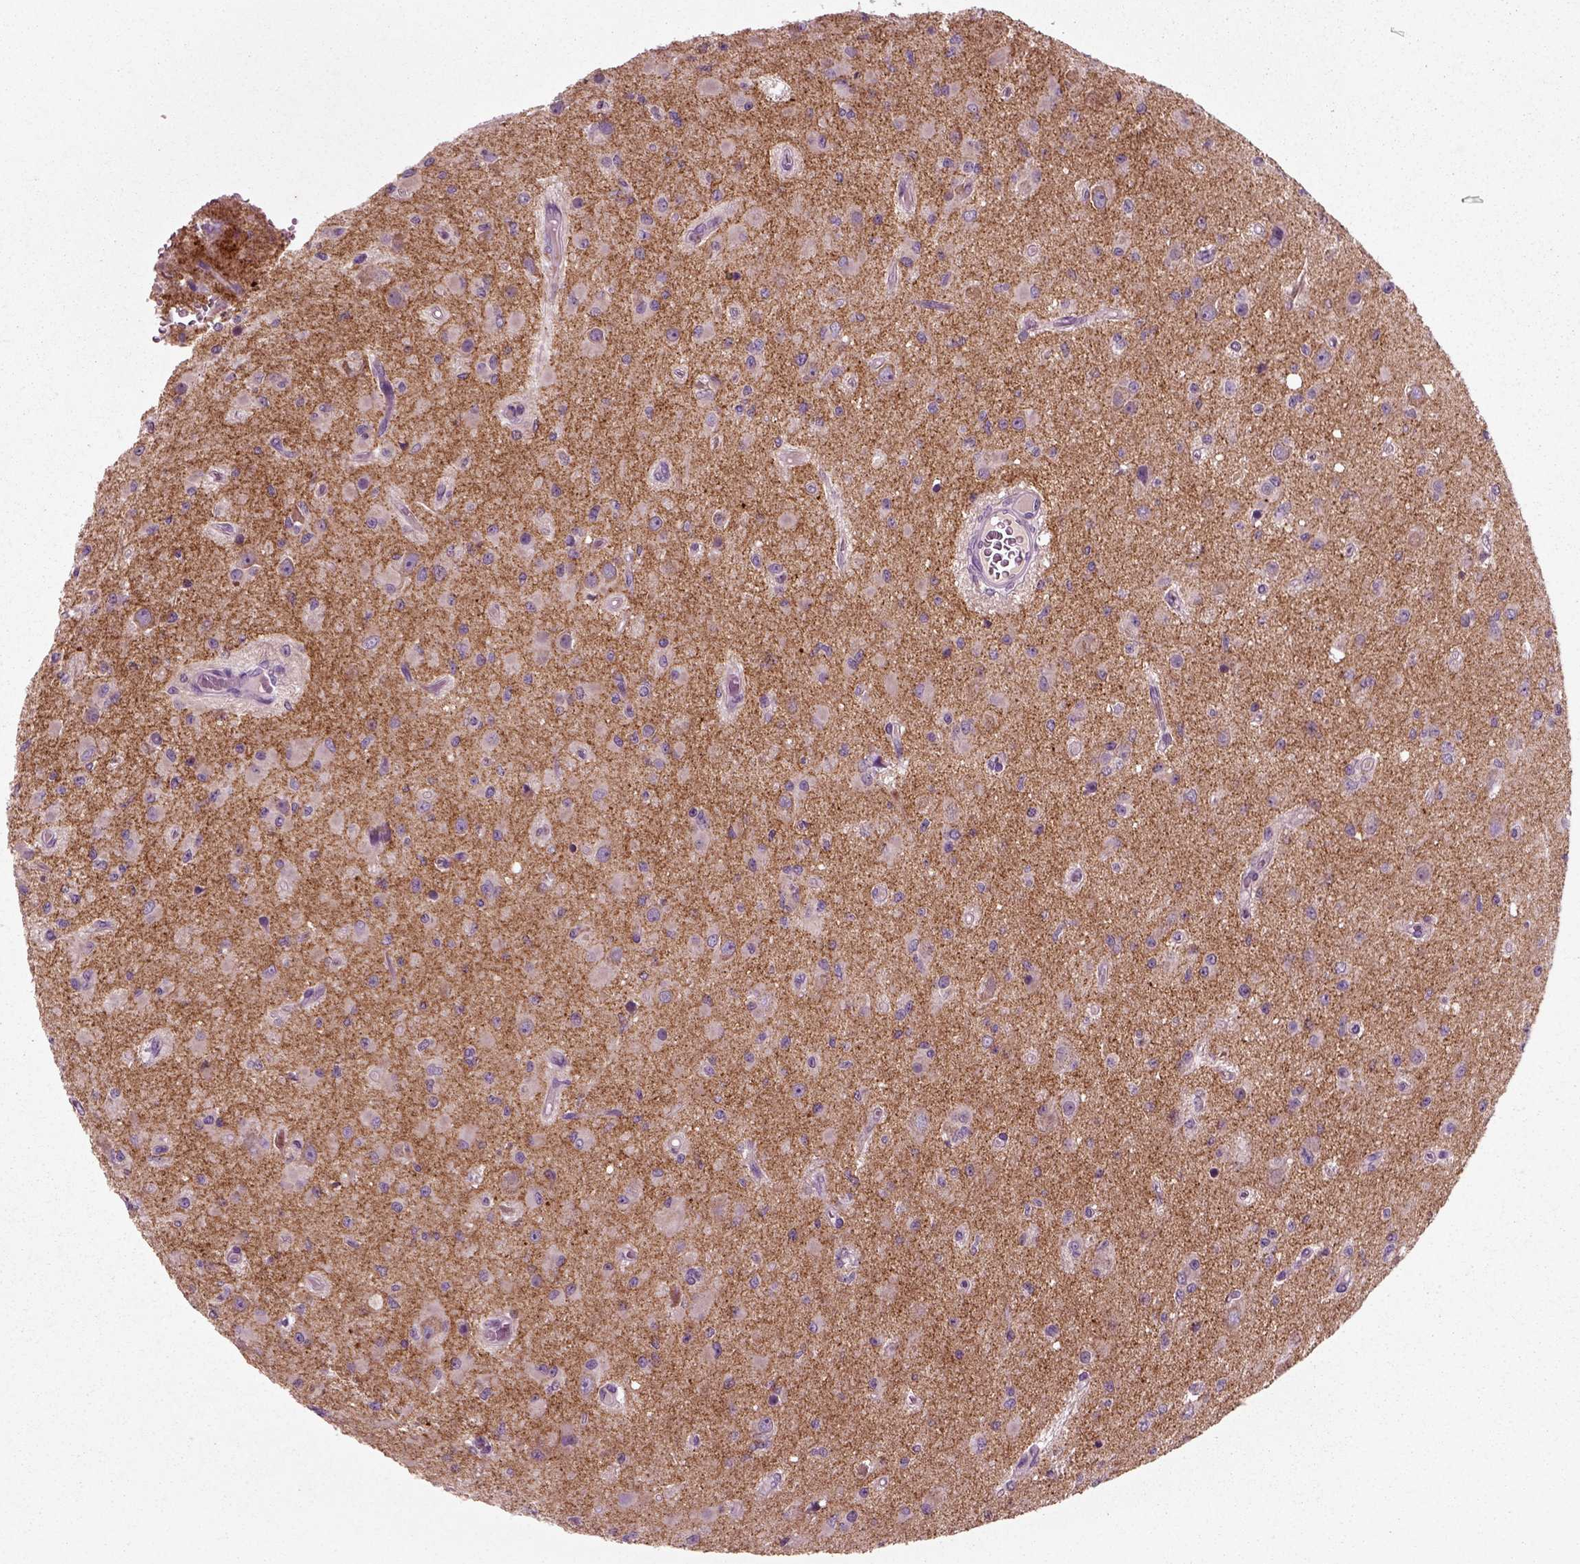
{"staining": {"intensity": "negative", "quantity": "none", "location": "none"}, "tissue": "glioma", "cell_type": "Tumor cells", "image_type": "cancer", "snomed": [{"axis": "morphology", "description": "Glioma, malignant, Low grade"}, {"axis": "topography", "description": "Brain"}], "caption": "A micrograph of malignant low-grade glioma stained for a protein demonstrates no brown staining in tumor cells.", "gene": "RND2", "patient": {"sex": "female", "age": 45}}